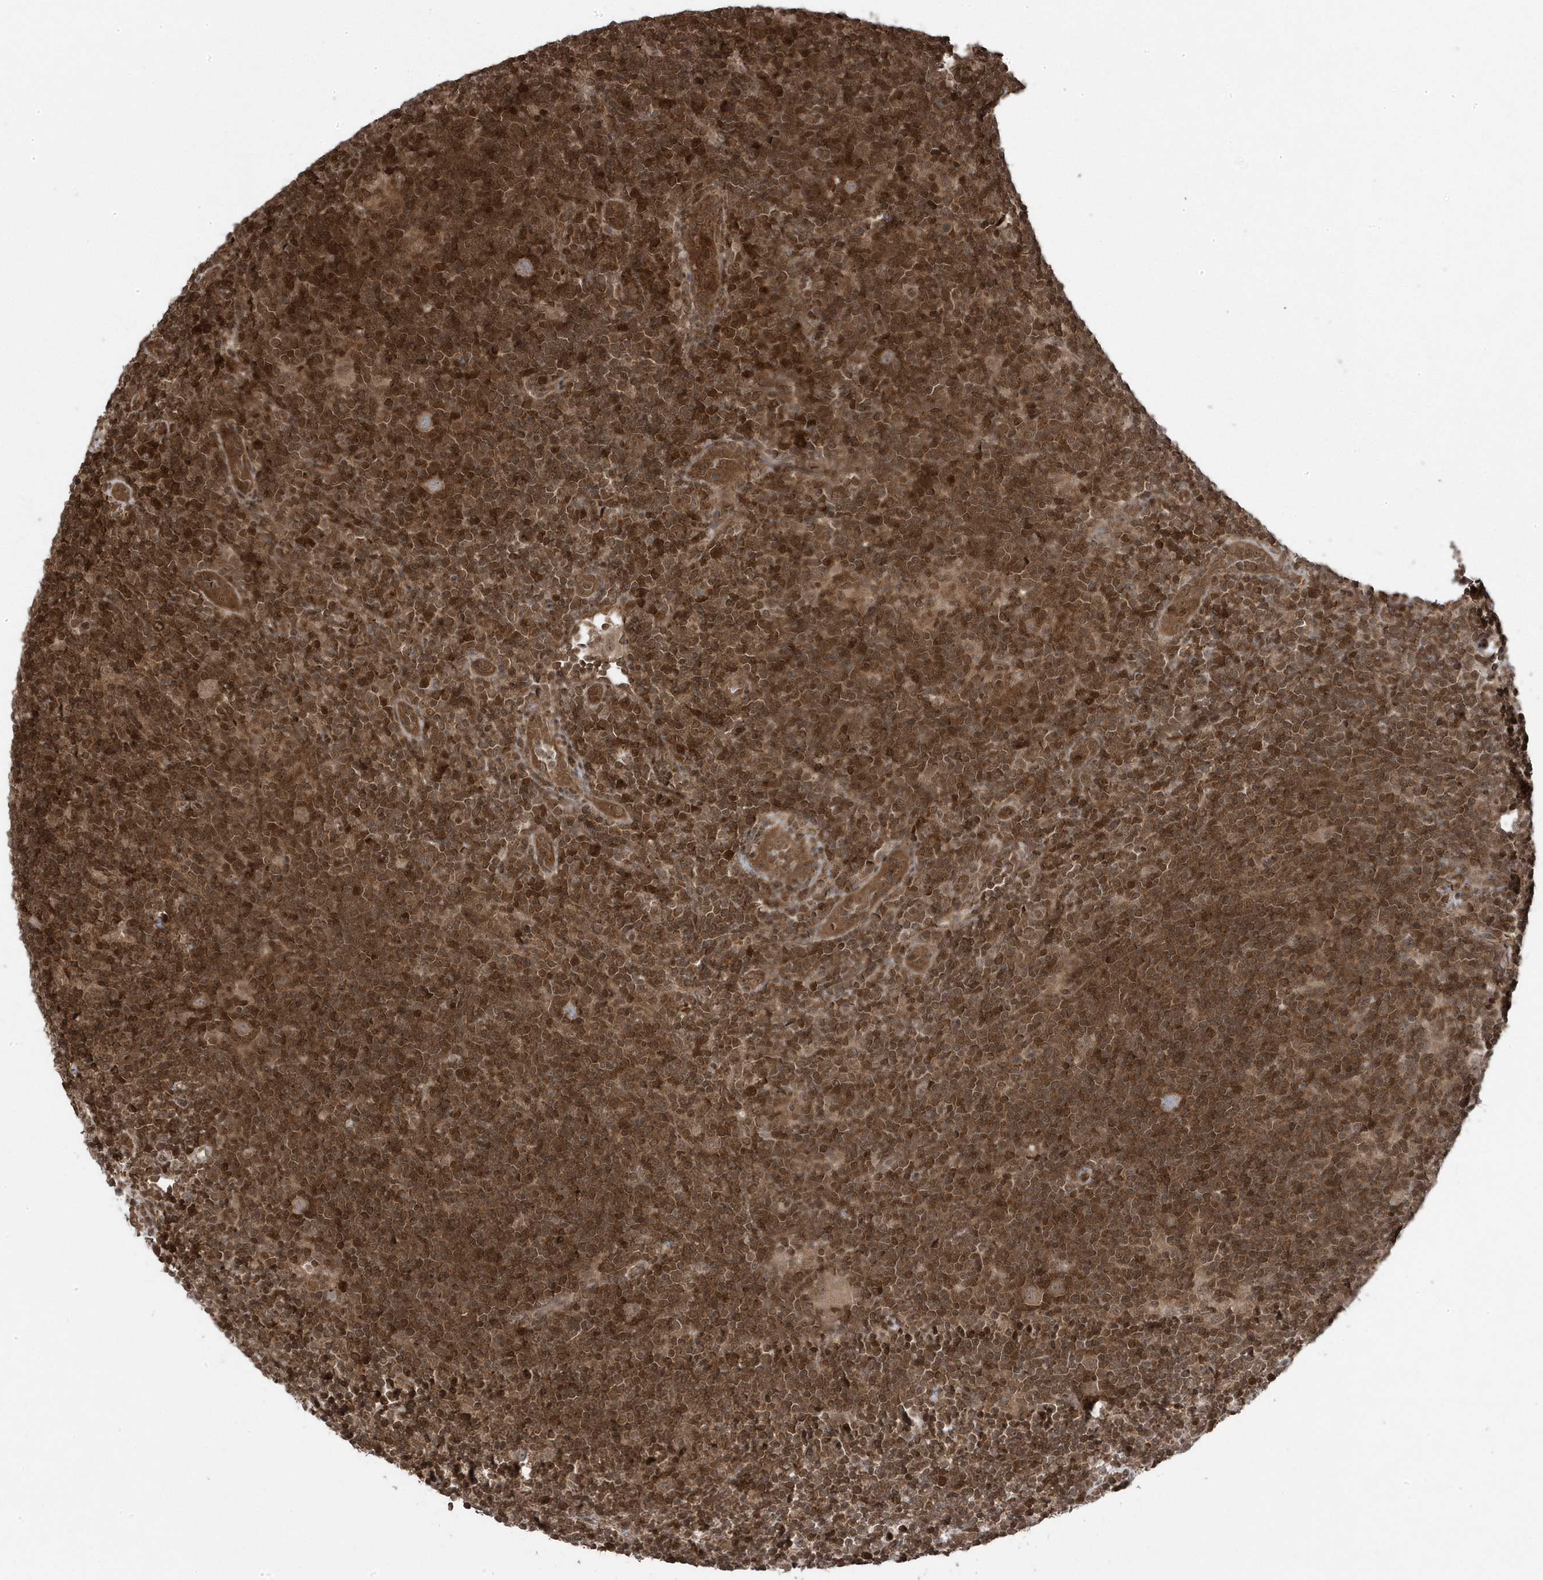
{"staining": {"intensity": "moderate", "quantity": ">75%", "location": "cytoplasmic/membranous"}, "tissue": "lymphoma", "cell_type": "Tumor cells", "image_type": "cancer", "snomed": [{"axis": "morphology", "description": "Hodgkin's disease, NOS"}, {"axis": "topography", "description": "Lymph node"}], "caption": "Brown immunohistochemical staining in human Hodgkin's disease exhibits moderate cytoplasmic/membranous staining in approximately >75% of tumor cells.", "gene": "MAPK1IP1L", "patient": {"sex": "female", "age": 57}}